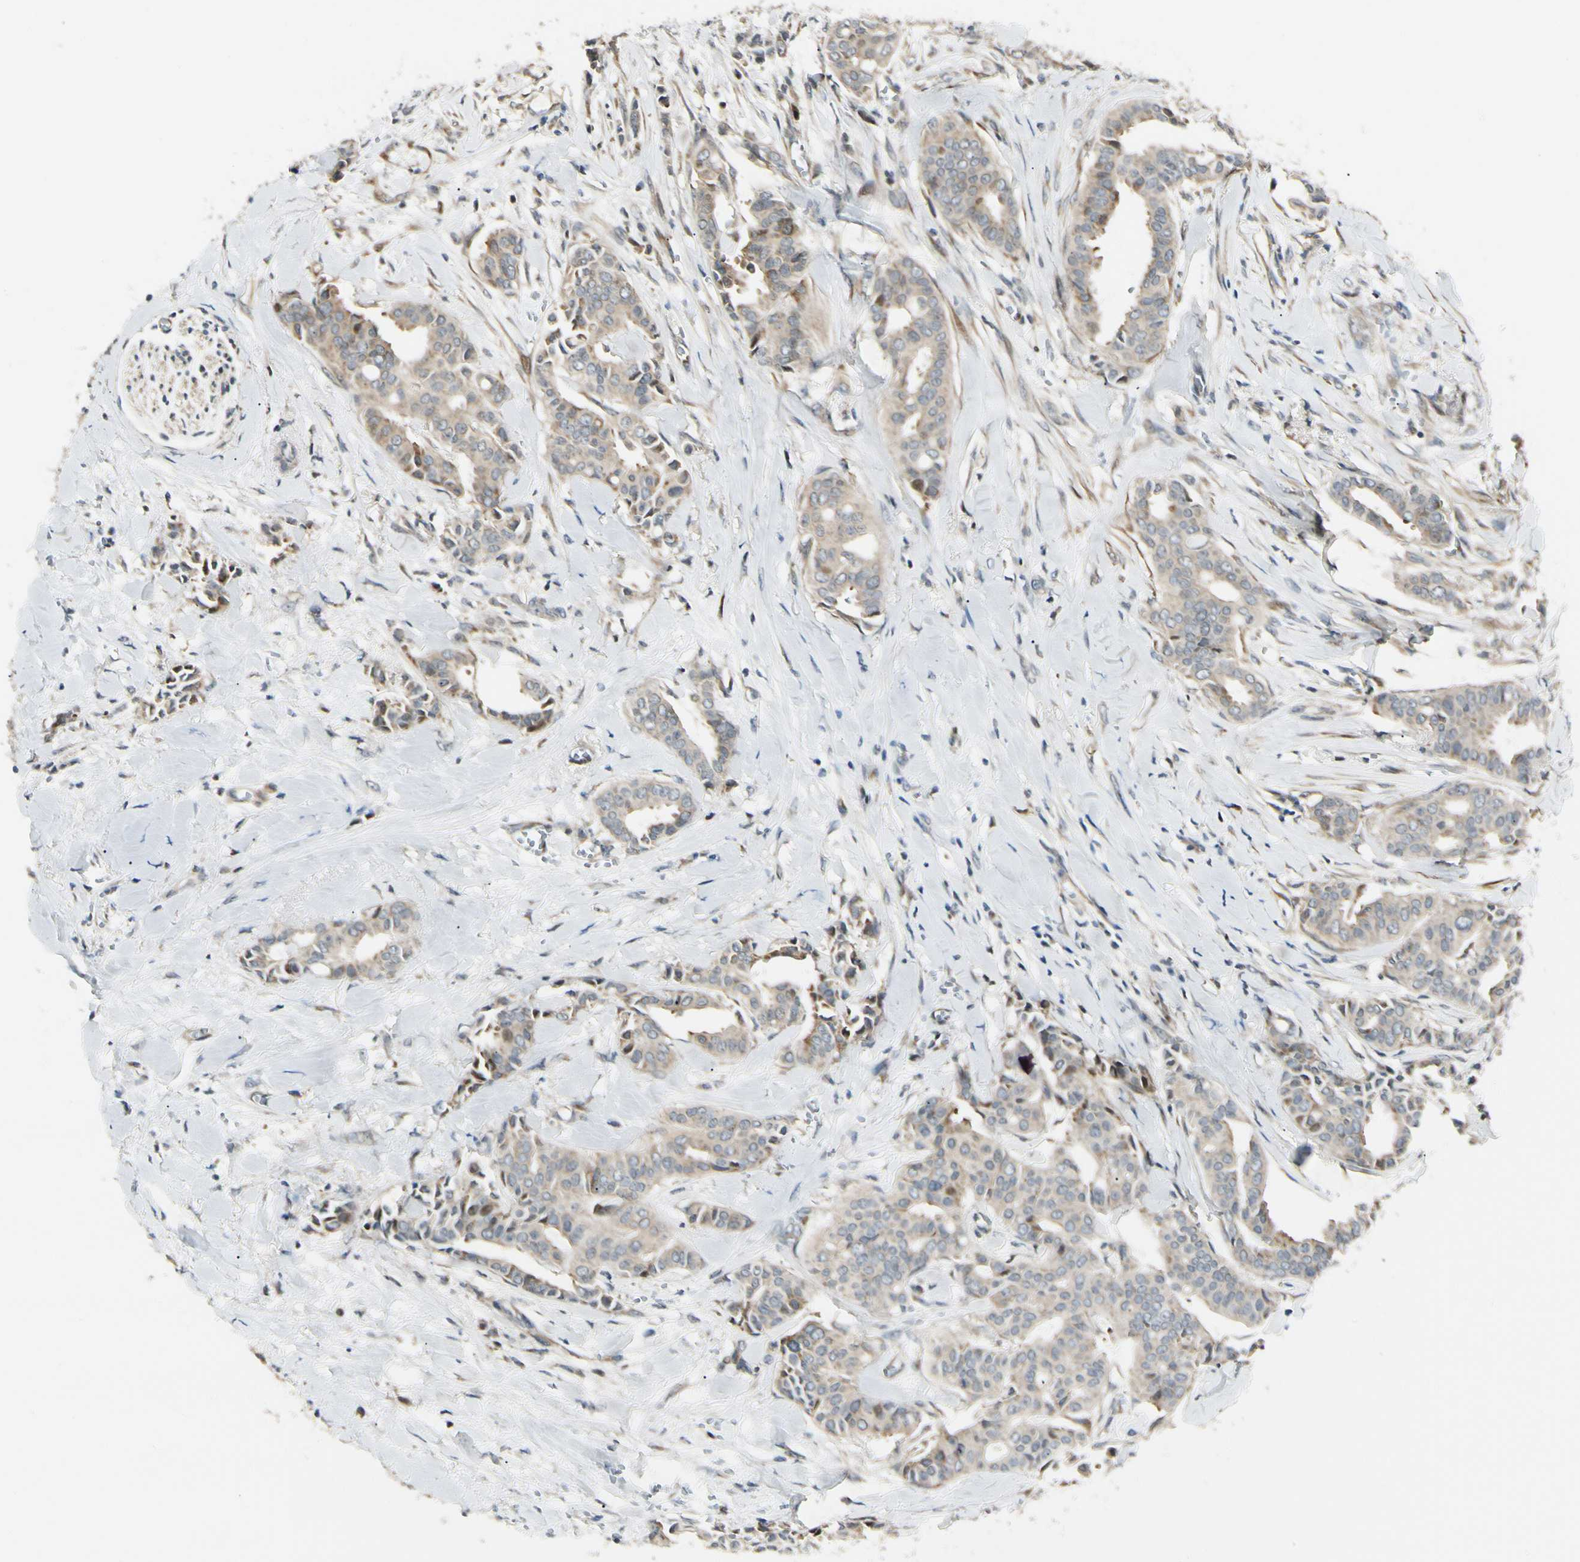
{"staining": {"intensity": "weak", "quantity": ">75%", "location": "cytoplasmic/membranous"}, "tissue": "head and neck cancer", "cell_type": "Tumor cells", "image_type": "cancer", "snomed": [{"axis": "morphology", "description": "Adenocarcinoma, NOS"}, {"axis": "topography", "description": "Salivary gland"}, {"axis": "topography", "description": "Head-Neck"}], "caption": "This photomicrograph reveals head and neck cancer (adenocarcinoma) stained with immunohistochemistry to label a protein in brown. The cytoplasmic/membranous of tumor cells show weak positivity for the protein. Nuclei are counter-stained blue.", "gene": "P4HA3", "patient": {"sex": "female", "age": 59}}